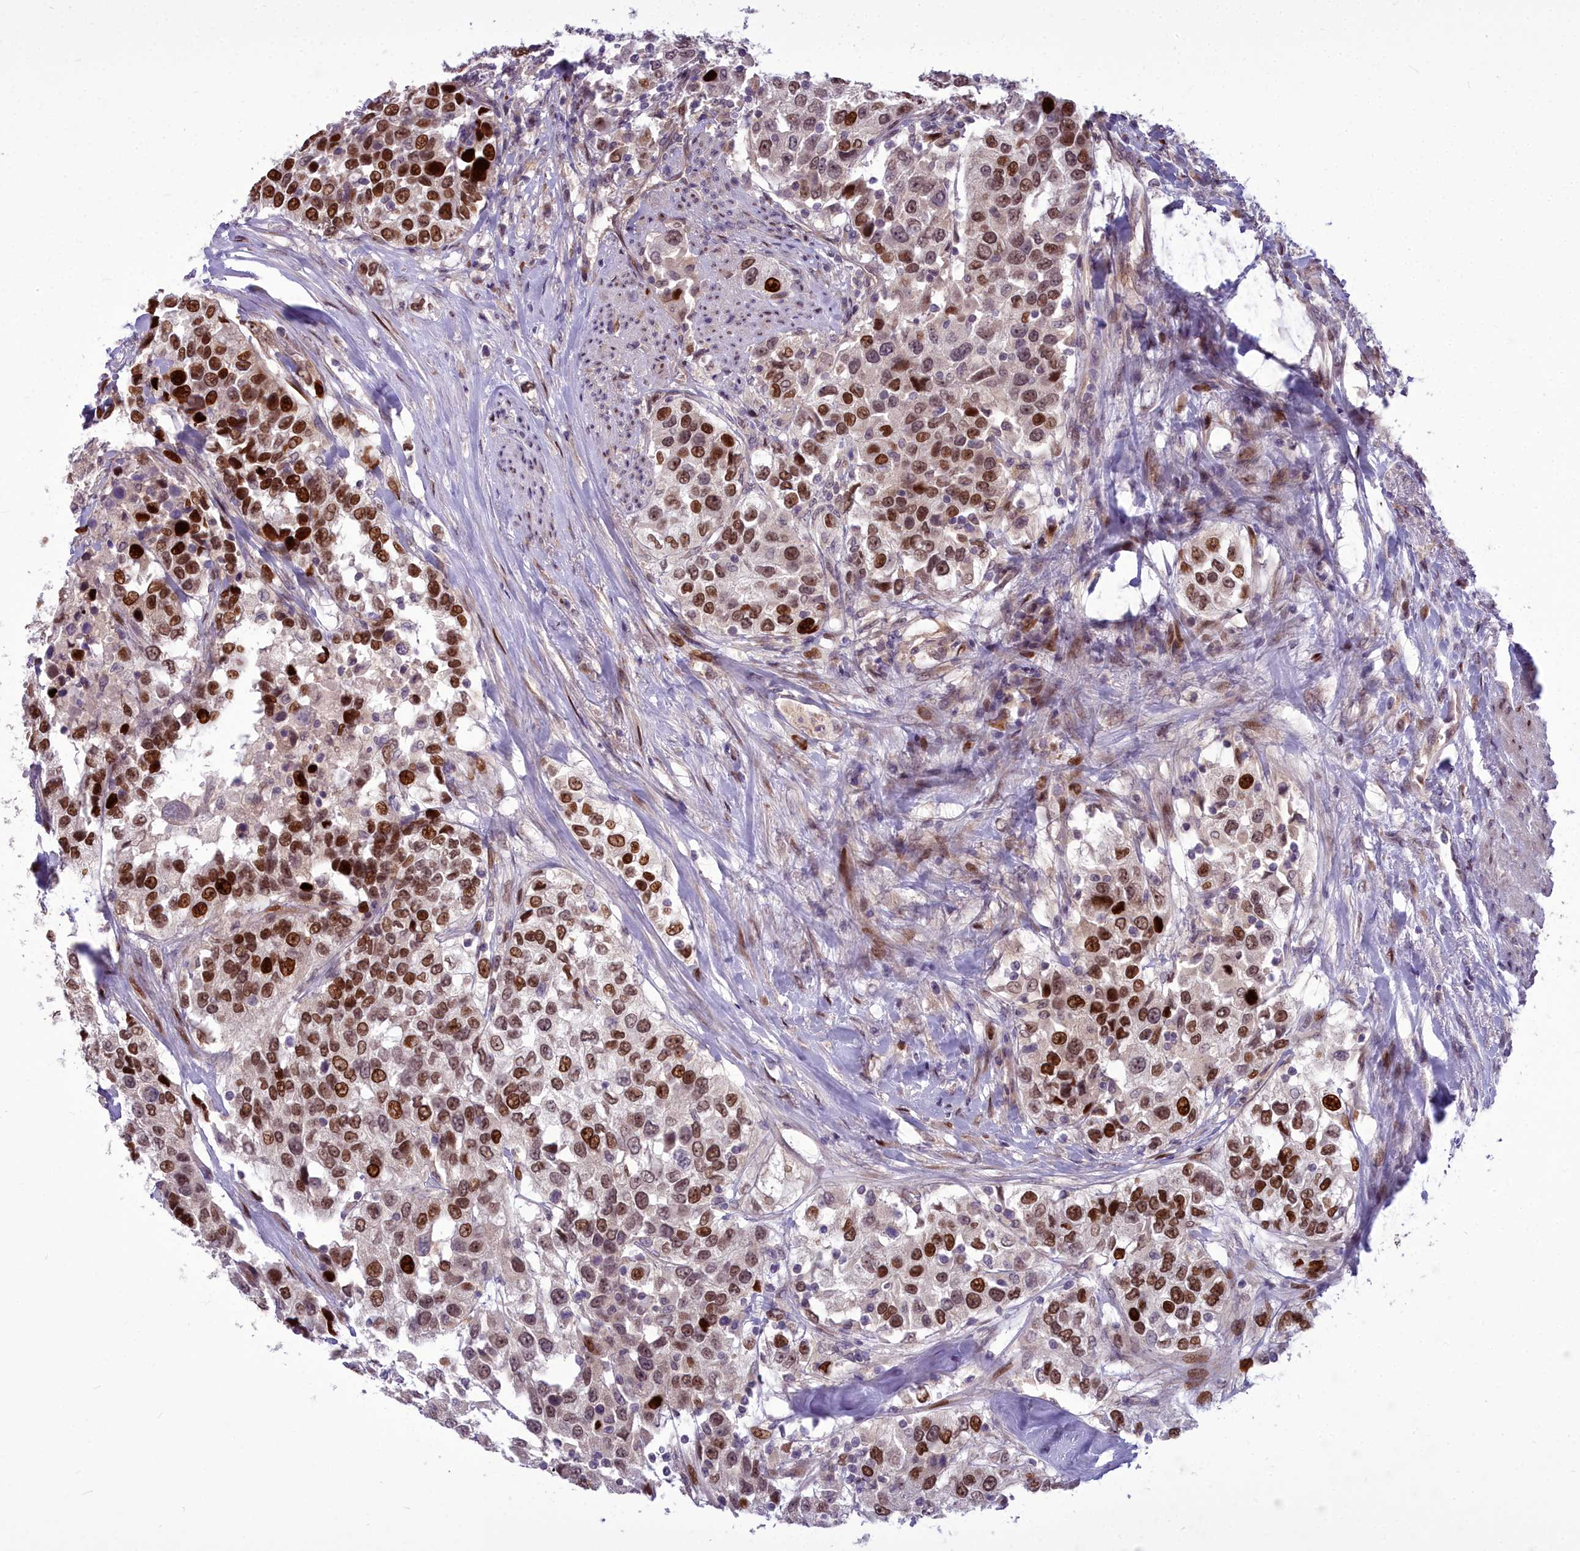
{"staining": {"intensity": "strong", "quantity": ">75%", "location": "nuclear"}, "tissue": "urothelial cancer", "cell_type": "Tumor cells", "image_type": "cancer", "snomed": [{"axis": "morphology", "description": "Urothelial carcinoma, High grade"}, {"axis": "topography", "description": "Urinary bladder"}], "caption": "Strong nuclear staining is present in approximately >75% of tumor cells in urothelial carcinoma (high-grade). Nuclei are stained in blue.", "gene": "AP1M1", "patient": {"sex": "female", "age": 80}}